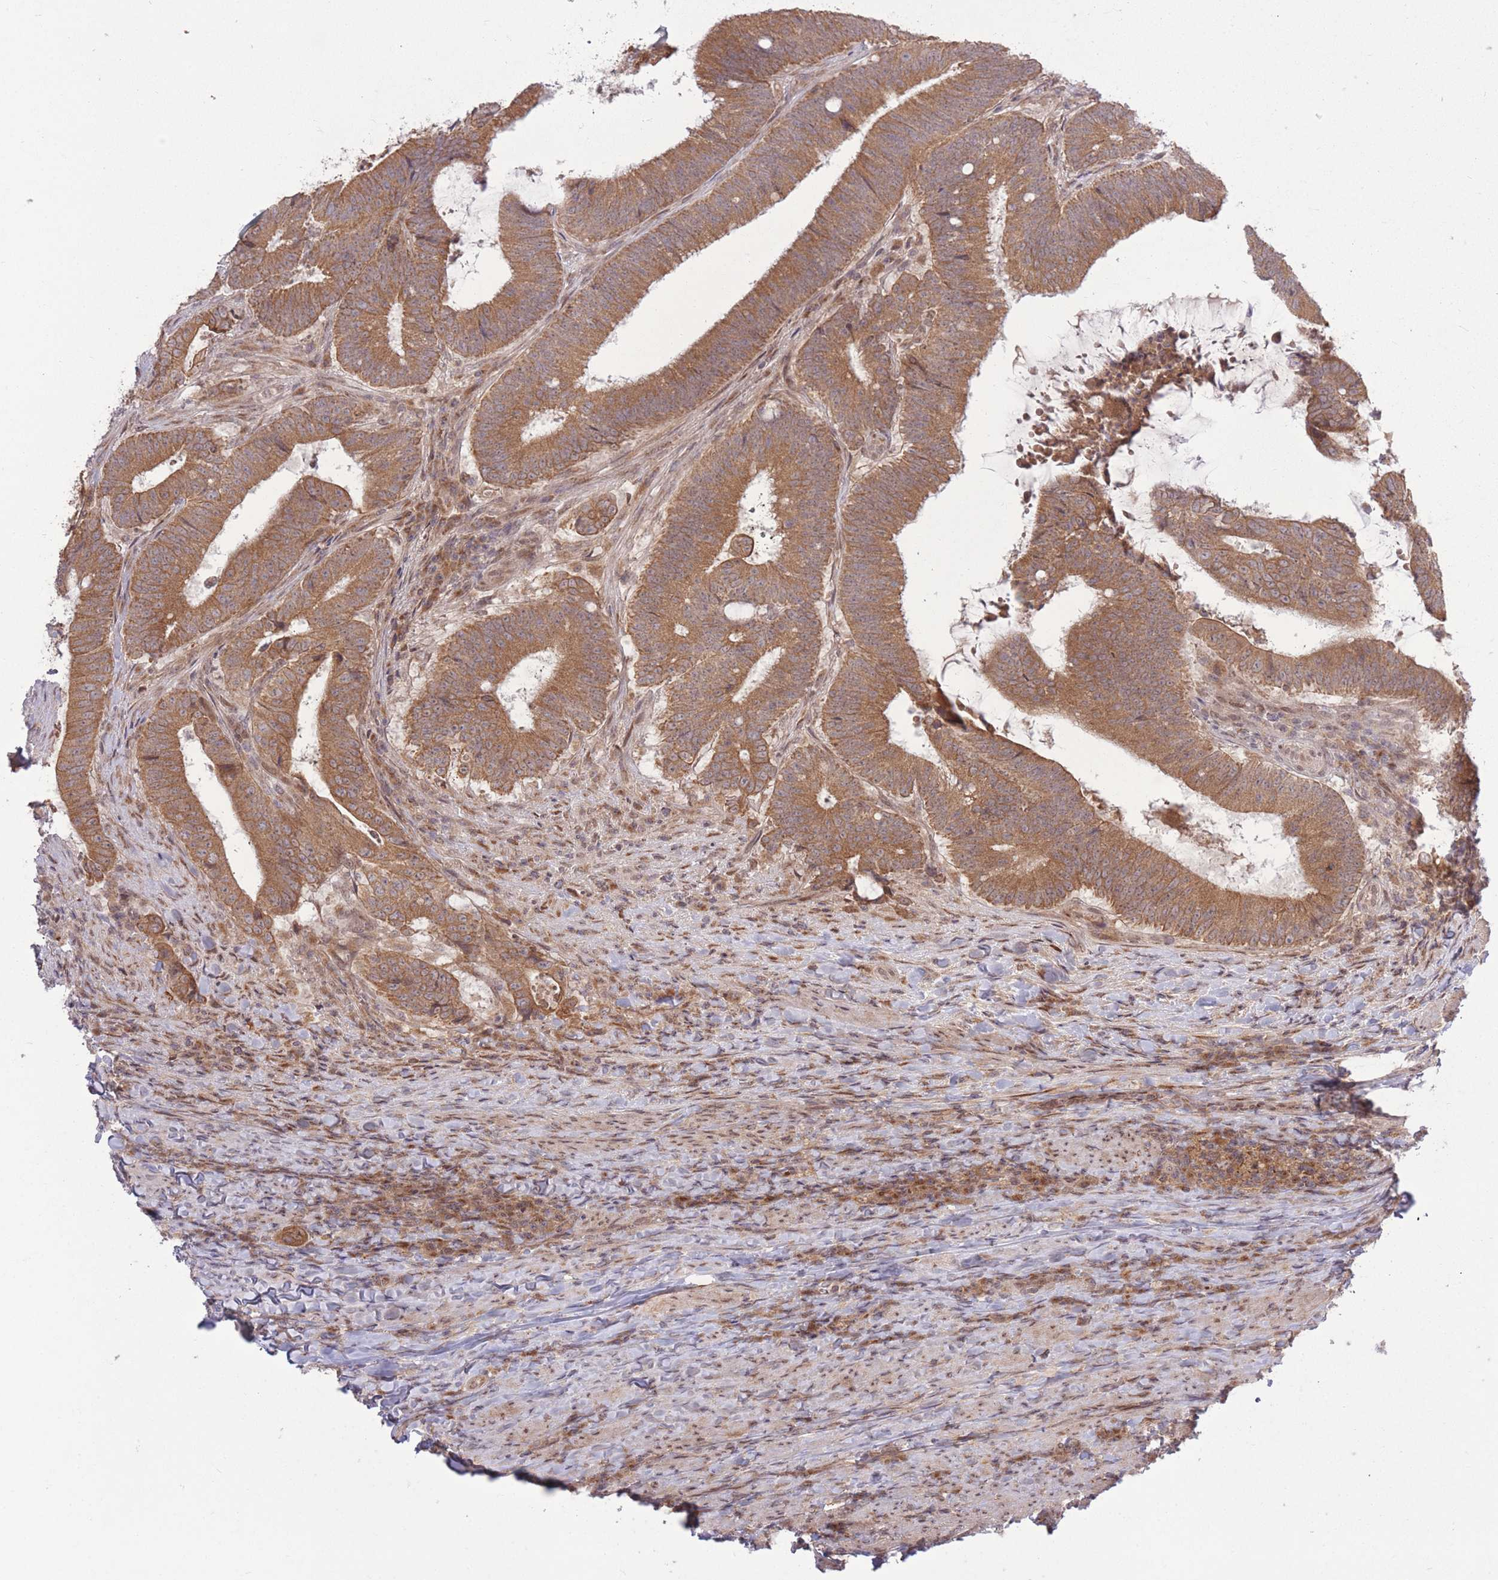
{"staining": {"intensity": "moderate", "quantity": ">75%", "location": "cytoplasmic/membranous"}, "tissue": "colorectal cancer", "cell_type": "Tumor cells", "image_type": "cancer", "snomed": [{"axis": "morphology", "description": "Adenocarcinoma, NOS"}, {"axis": "topography", "description": "Colon"}], "caption": "Protein staining demonstrates moderate cytoplasmic/membranous staining in about >75% of tumor cells in colorectal cancer. Immunohistochemistry stains the protein of interest in brown and the nuclei are stained blue.", "gene": "ZNF391", "patient": {"sex": "female", "age": 43}}